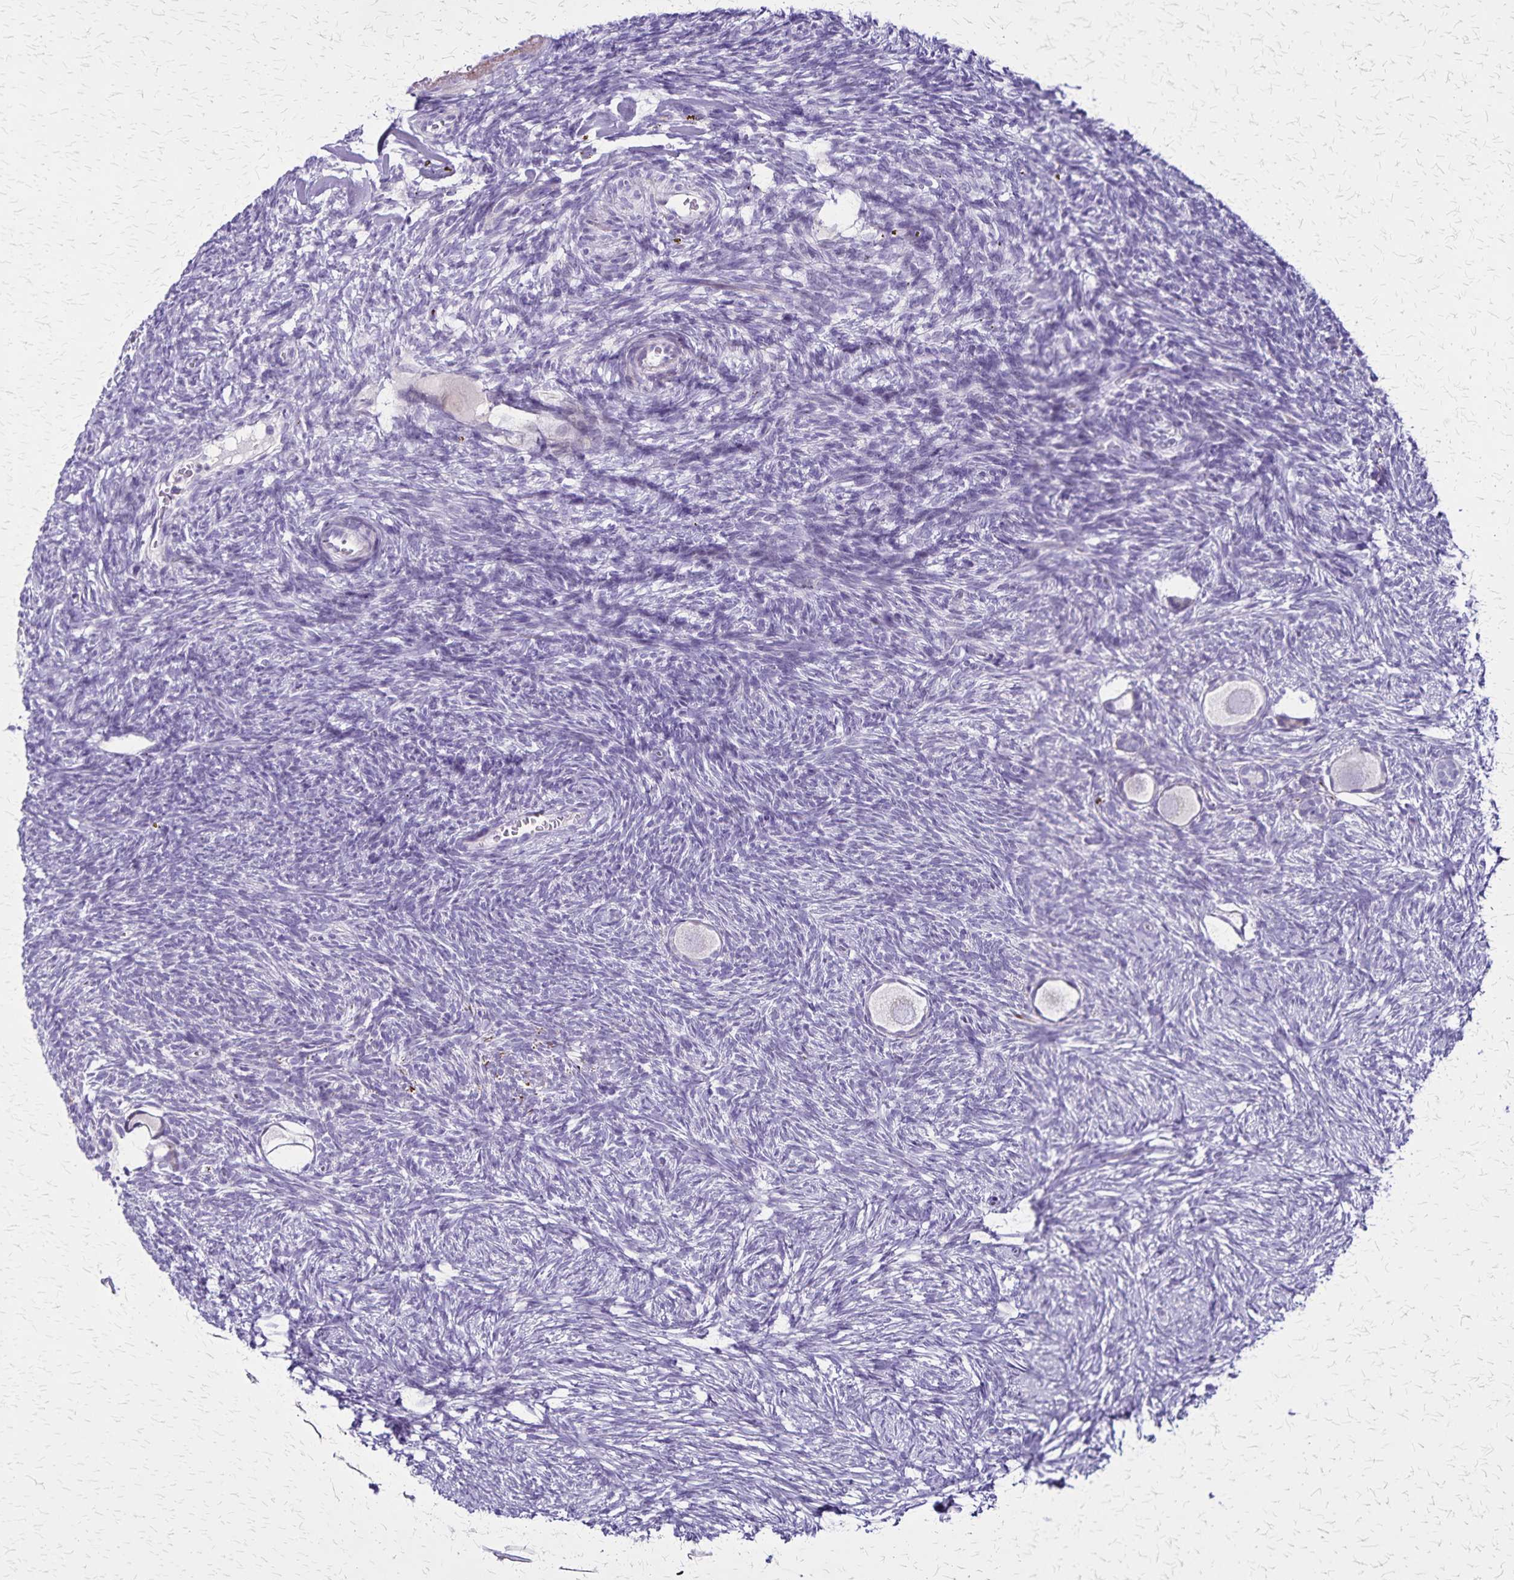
{"staining": {"intensity": "negative", "quantity": "none", "location": "none"}, "tissue": "ovary", "cell_type": "Follicle cells", "image_type": "normal", "snomed": [{"axis": "morphology", "description": "Normal tissue, NOS"}, {"axis": "topography", "description": "Ovary"}], "caption": "The micrograph reveals no staining of follicle cells in benign ovary.", "gene": "OR51B5", "patient": {"sex": "female", "age": 34}}